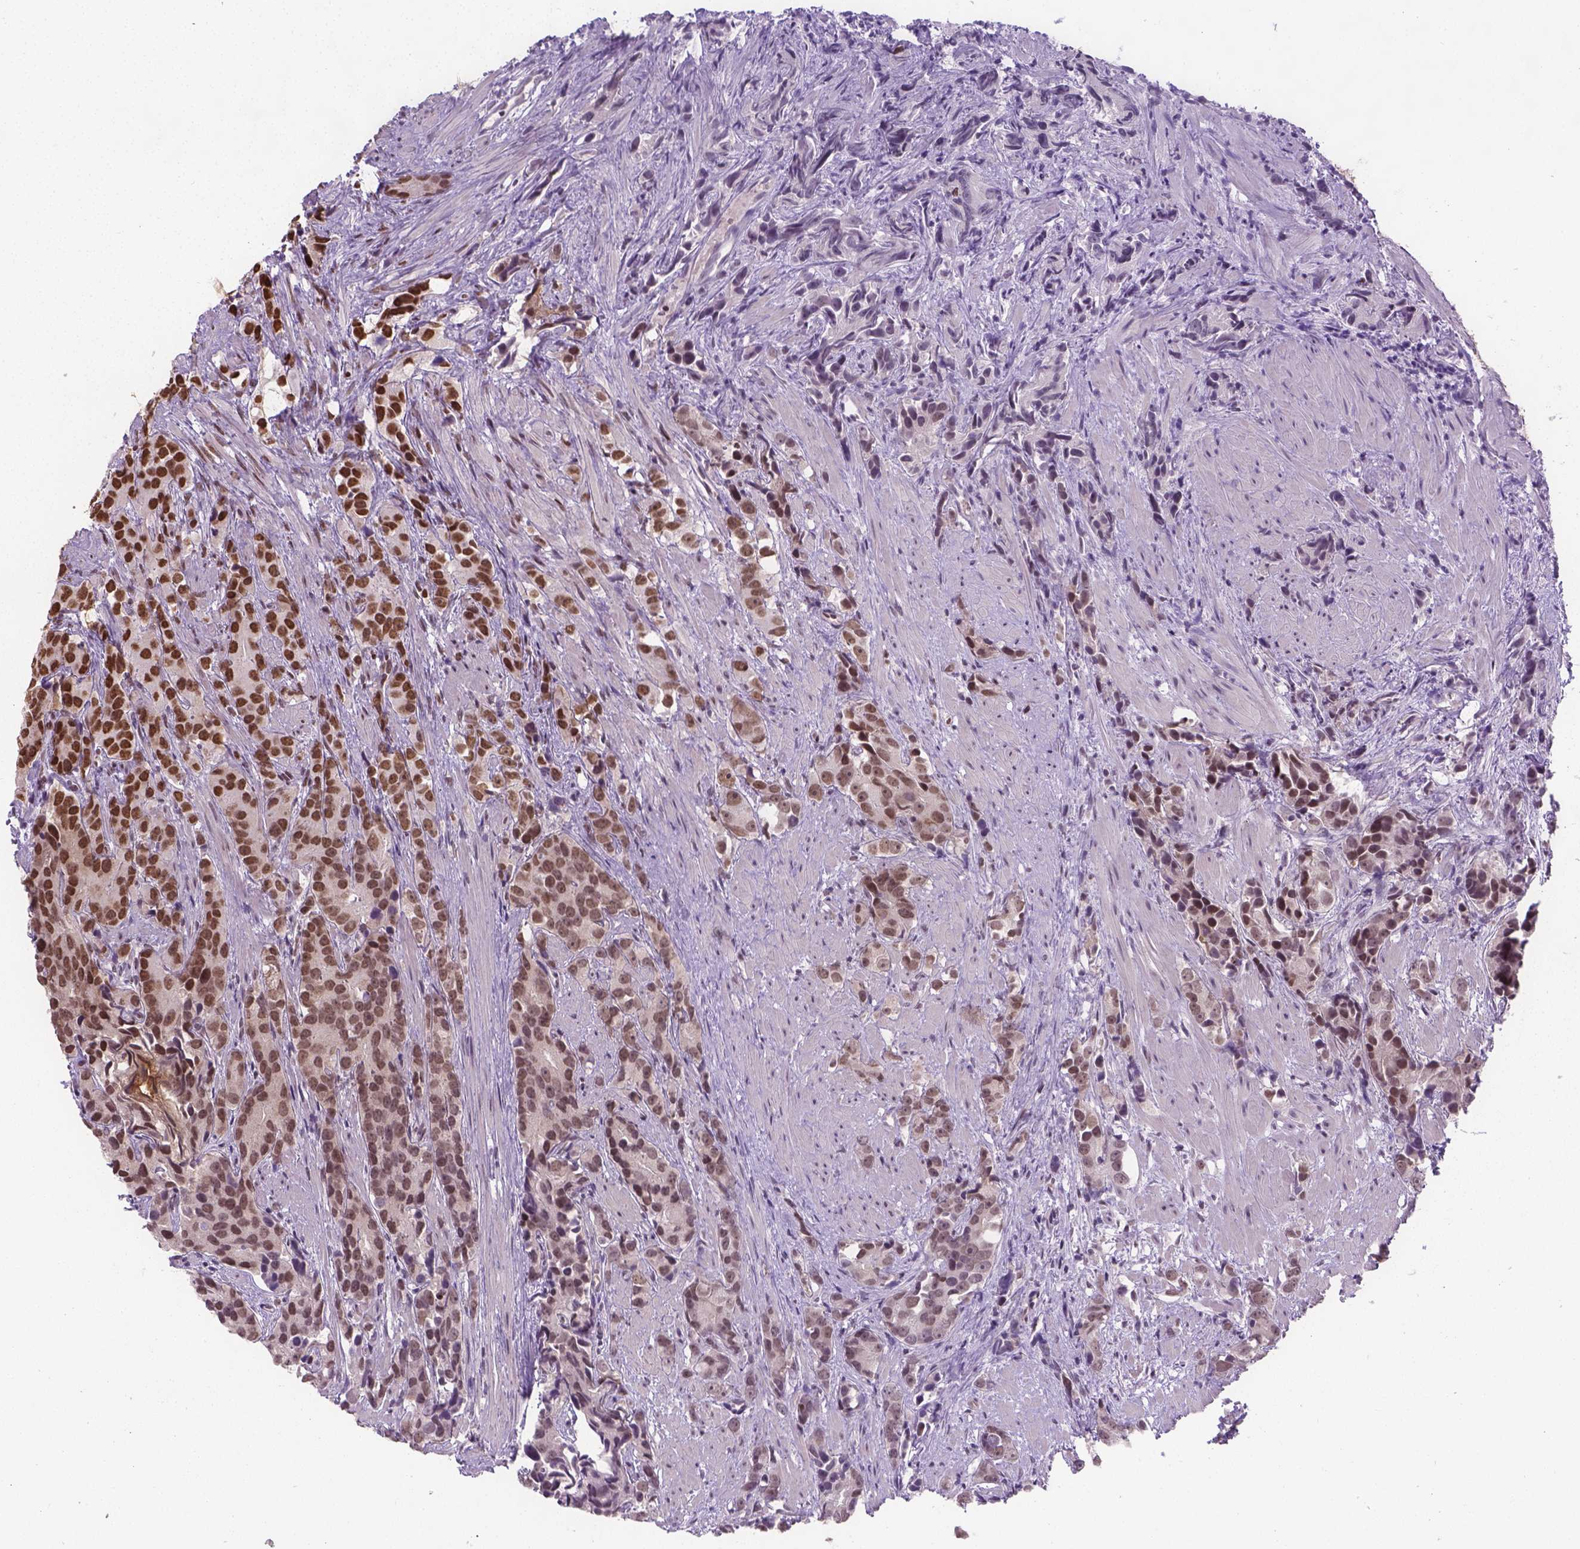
{"staining": {"intensity": "moderate", "quantity": ">75%", "location": "nuclear"}, "tissue": "prostate cancer", "cell_type": "Tumor cells", "image_type": "cancer", "snomed": [{"axis": "morphology", "description": "Adenocarcinoma, High grade"}, {"axis": "topography", "description": "Prostate"}], "caption": "Immunohistochemistry (IHC) photomicrograph of human adenocarcinoma (high-grade) (prostate) stained for a protein (brown), which displays medium levels of moderate nuclear staining in approximately >75% of tumor cells.", "gene": "FANCE", "patient": {"sex": "male", "age": 90}}